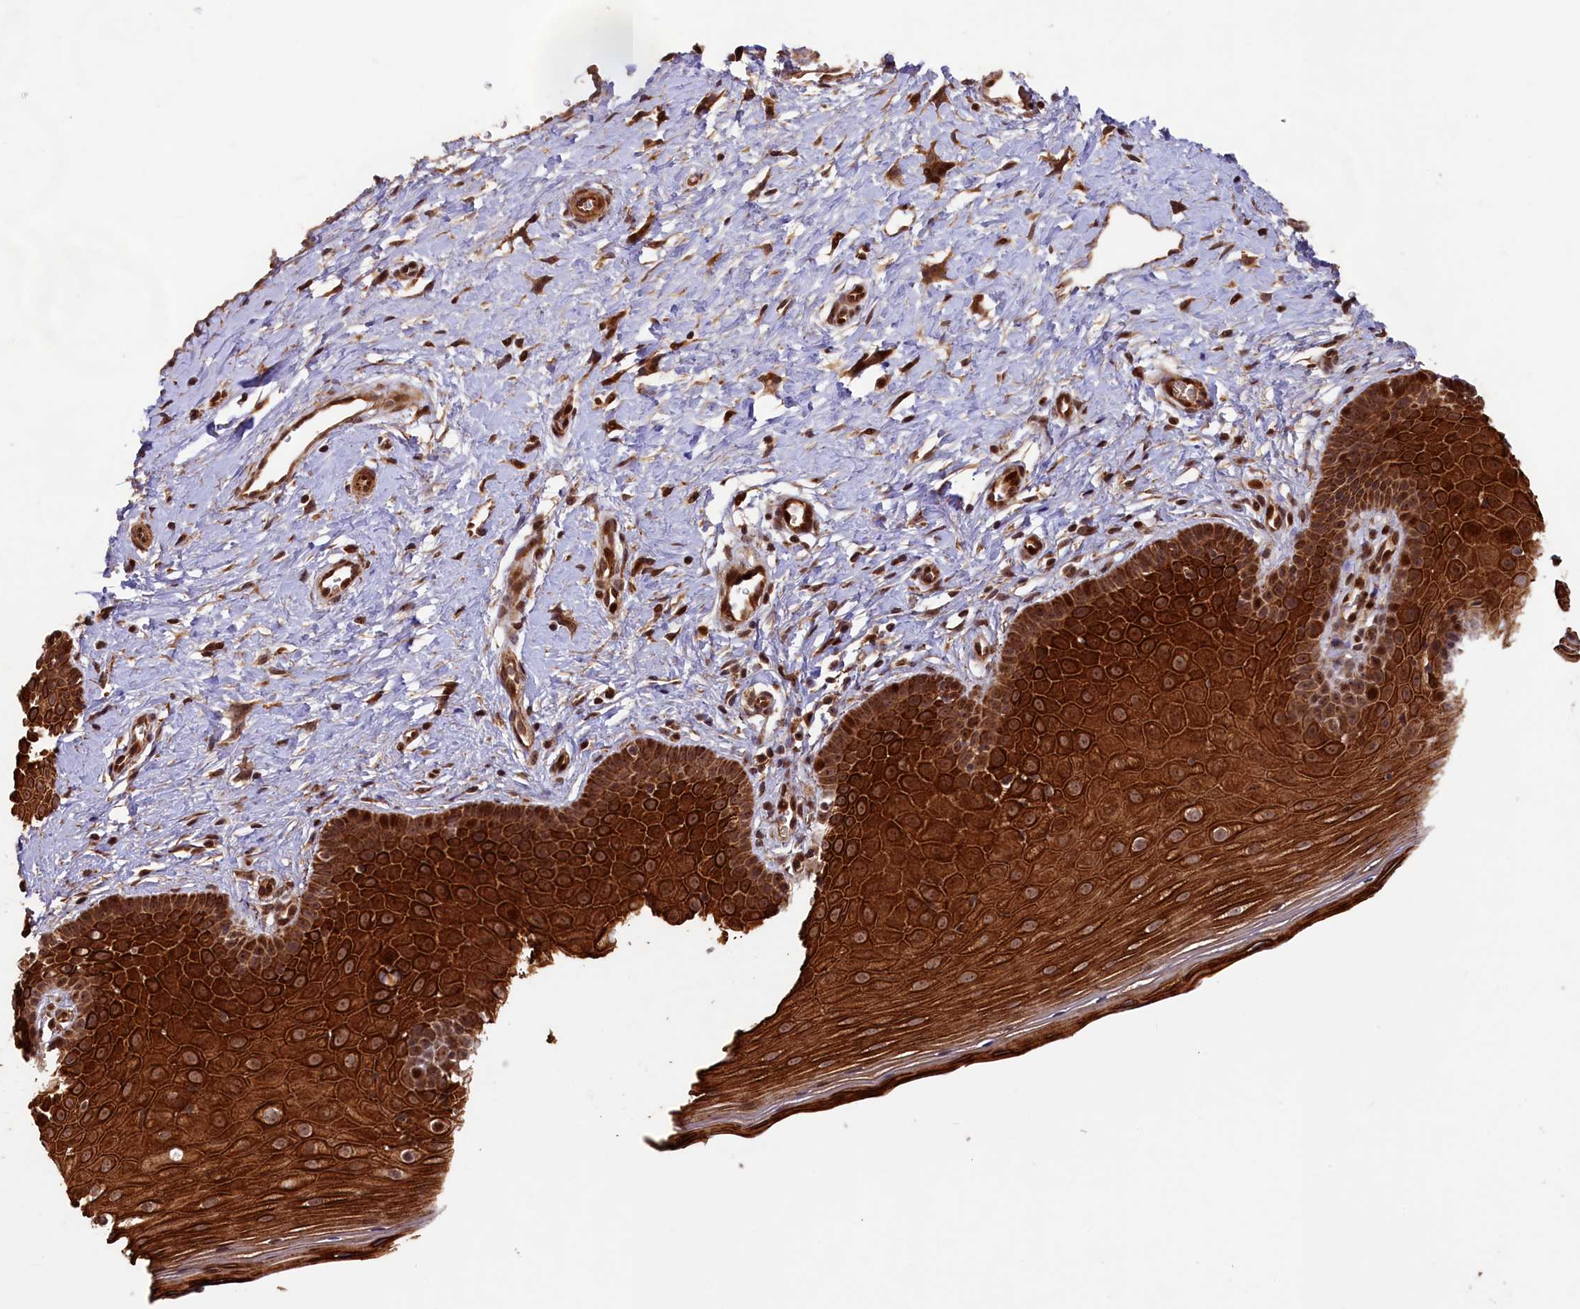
{"staining": {"intensity": "moderate", "quantity": ">75%", "location": "cytoplasmic/membranous,nuclear"}, "tissue": "cervix", "cell_type": "Glandular cells", "image_type": "normal", "snomed": [{"axis": "morphology", "description": "Normal tissue, NOS"}, {"axis": "topography", "description": "Cervix"}], "caption": "Protein expression analysis of normal cervix displays moderate cytoplasmic/membranous,nuclear expression in about >75% of glandular cells. (Brightfield microscopy of DAB IHC at high magnification).", "gene": "SHPRH", "patient": {"sex": "female", "age": 36}}